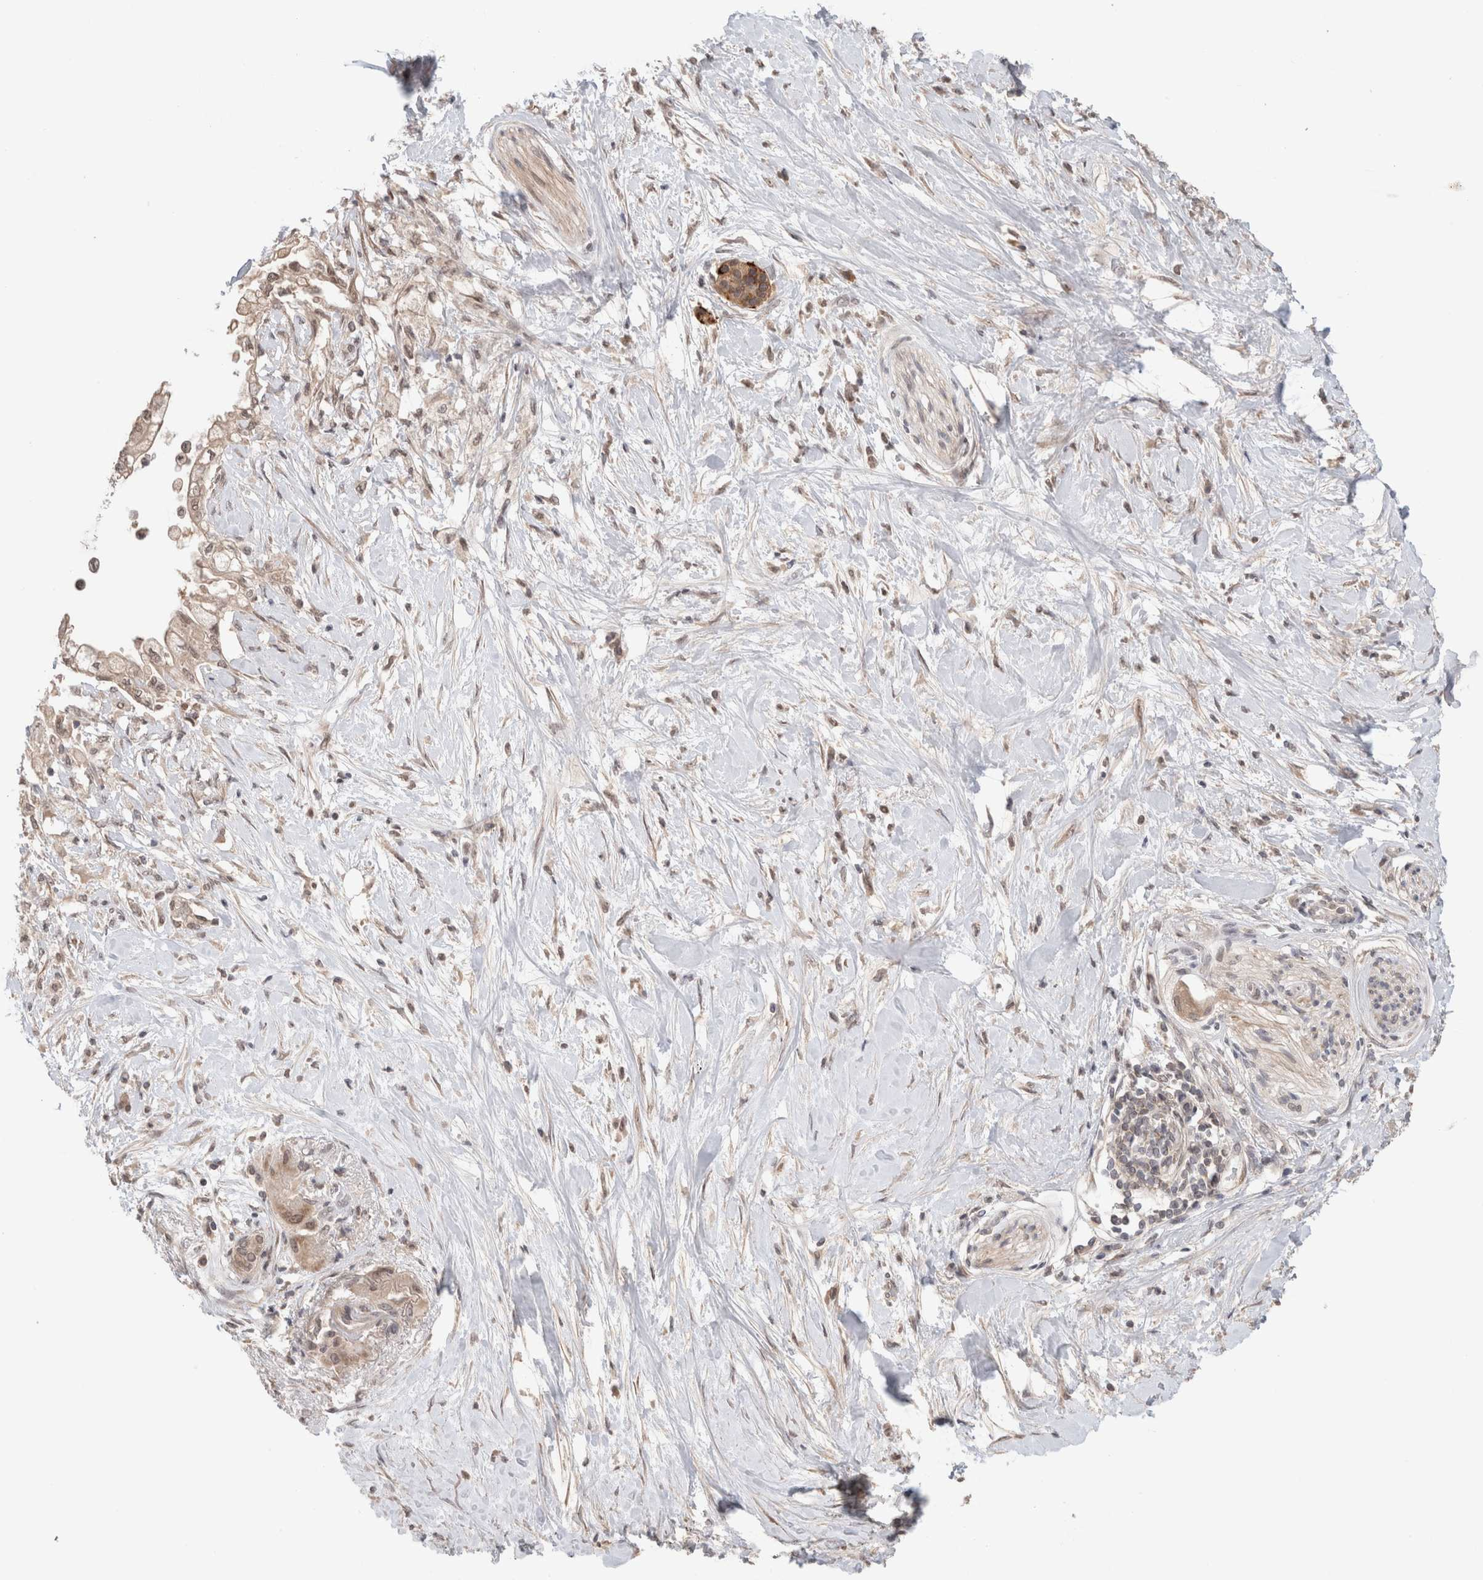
{"staining": {"intensity": "weak", "quantity": "25%-75%", "location": "cytoplasmic/membranous,nuclear"}, "tissue": "pancreatic cancer", "cell_type": "Tumor cells", "image_type": "cancer", "snomed": [{"axis": "morphology", "description": "Normal tissue, NOS"}, {"axis": "morphology", "description": "Adenocarcinoma, NOS"}, {"axis": "topography", "description": "Pancreas"}, {"axis": "topography", "description": "Duodenum"}], "caption": "A photomicrograph of human pancreatic adenocarcinoma stained for a protein exhibits weak cytoplasmic/membranous and nuclear brown staining in tumor cells.", "gene": "SYDE2", "patient": {"sex": "female", "age": 60}}